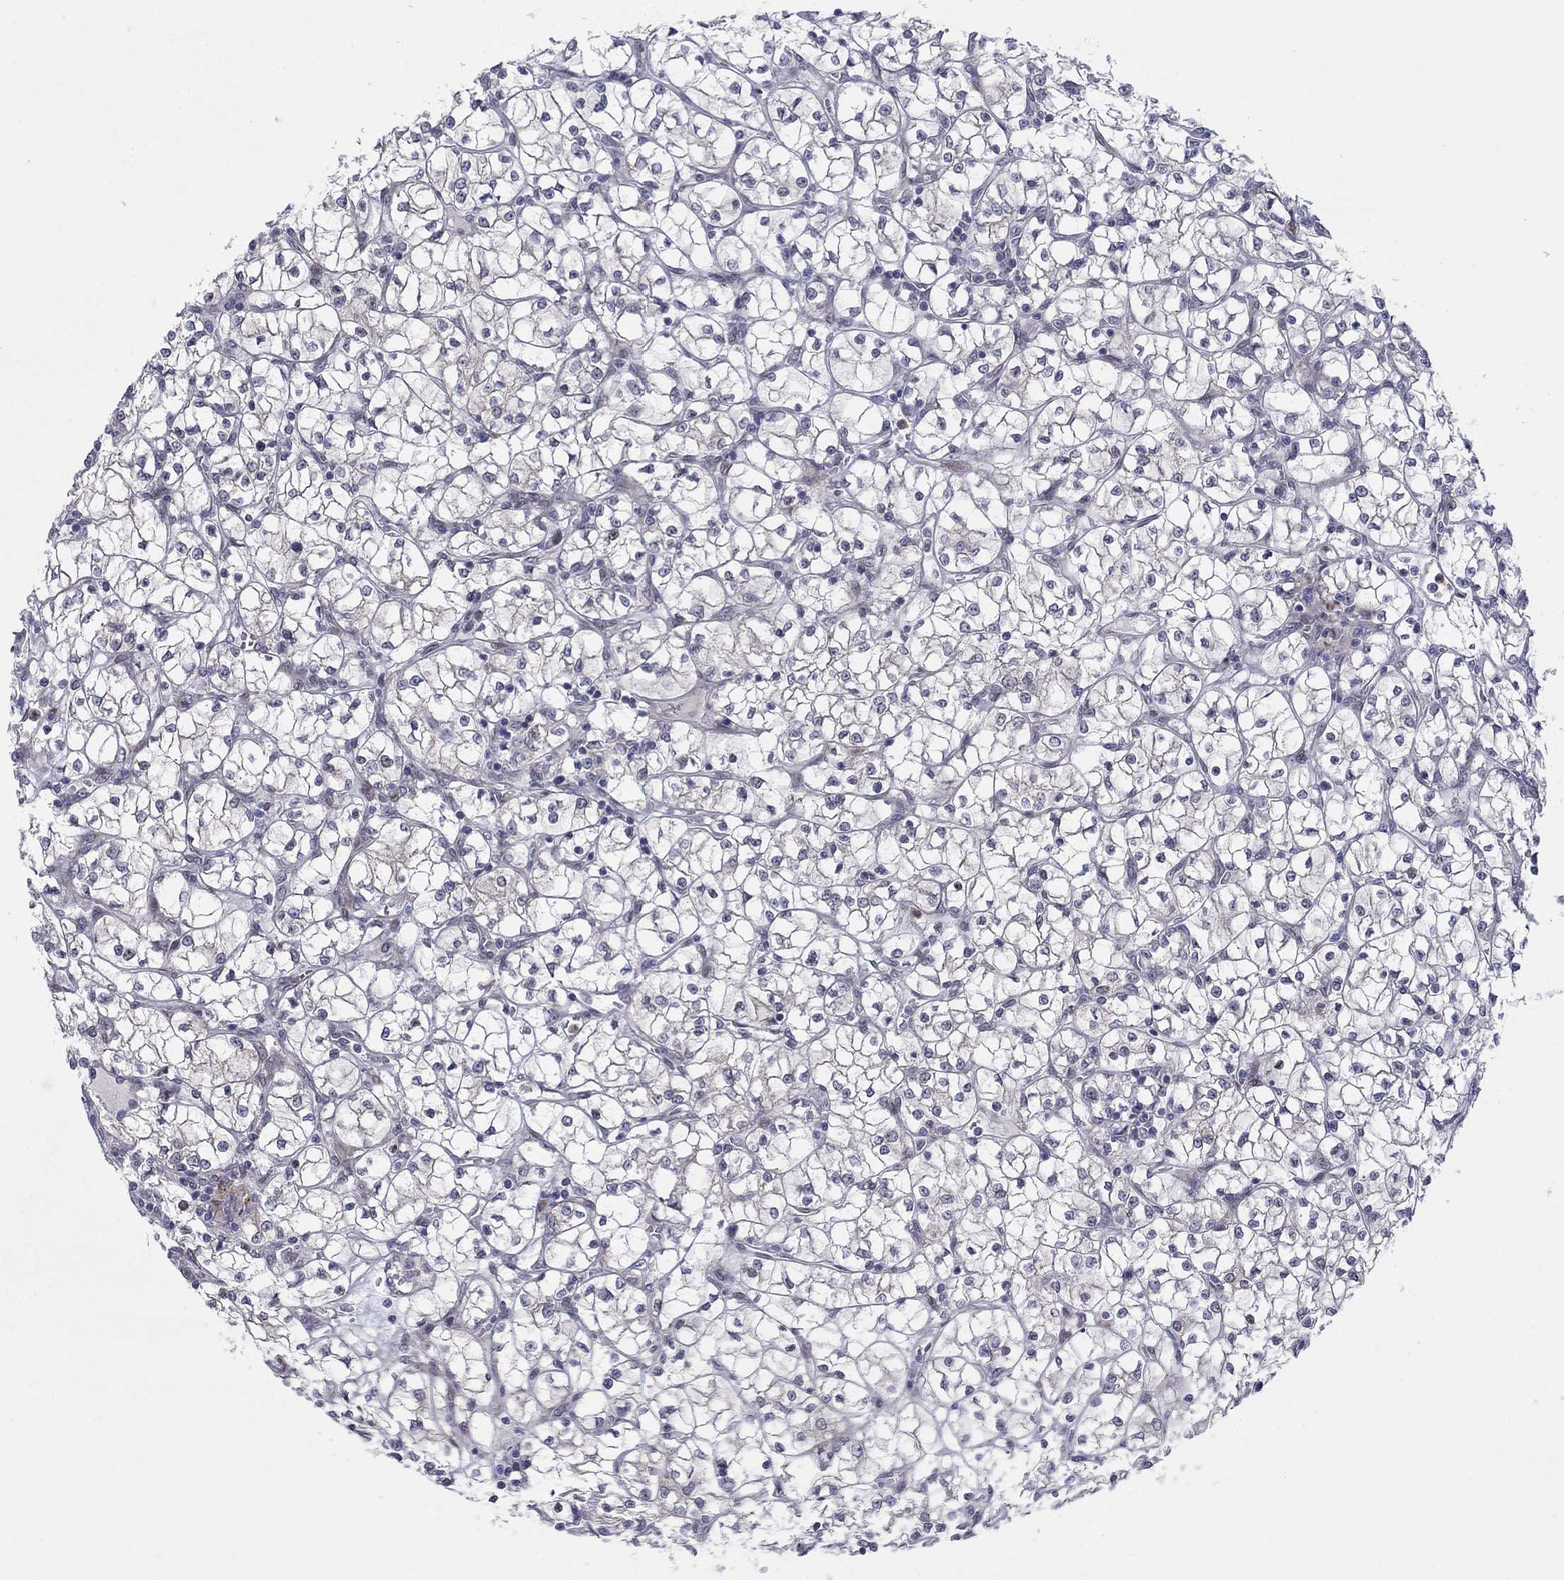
{"staining": {"intensity": "negative", "quantity": "none", "location": "none"}, "tissue": "renal cancer", "cell_type": "Tumor cells", "image_type": "cancer", "snomed": [{"axis": "morphology", "description": "Adenocarcinoma, NOS"}, {"axis": "topography", "description": "Kidney"}], "caption": "Adenocarcinoma (renal) stained for a protein using immunohistochemistry (IHC) demonstrates no positivity tumor cells.", "gene": "TTC21B", "patient": {"sex": "female", "age": 64}}